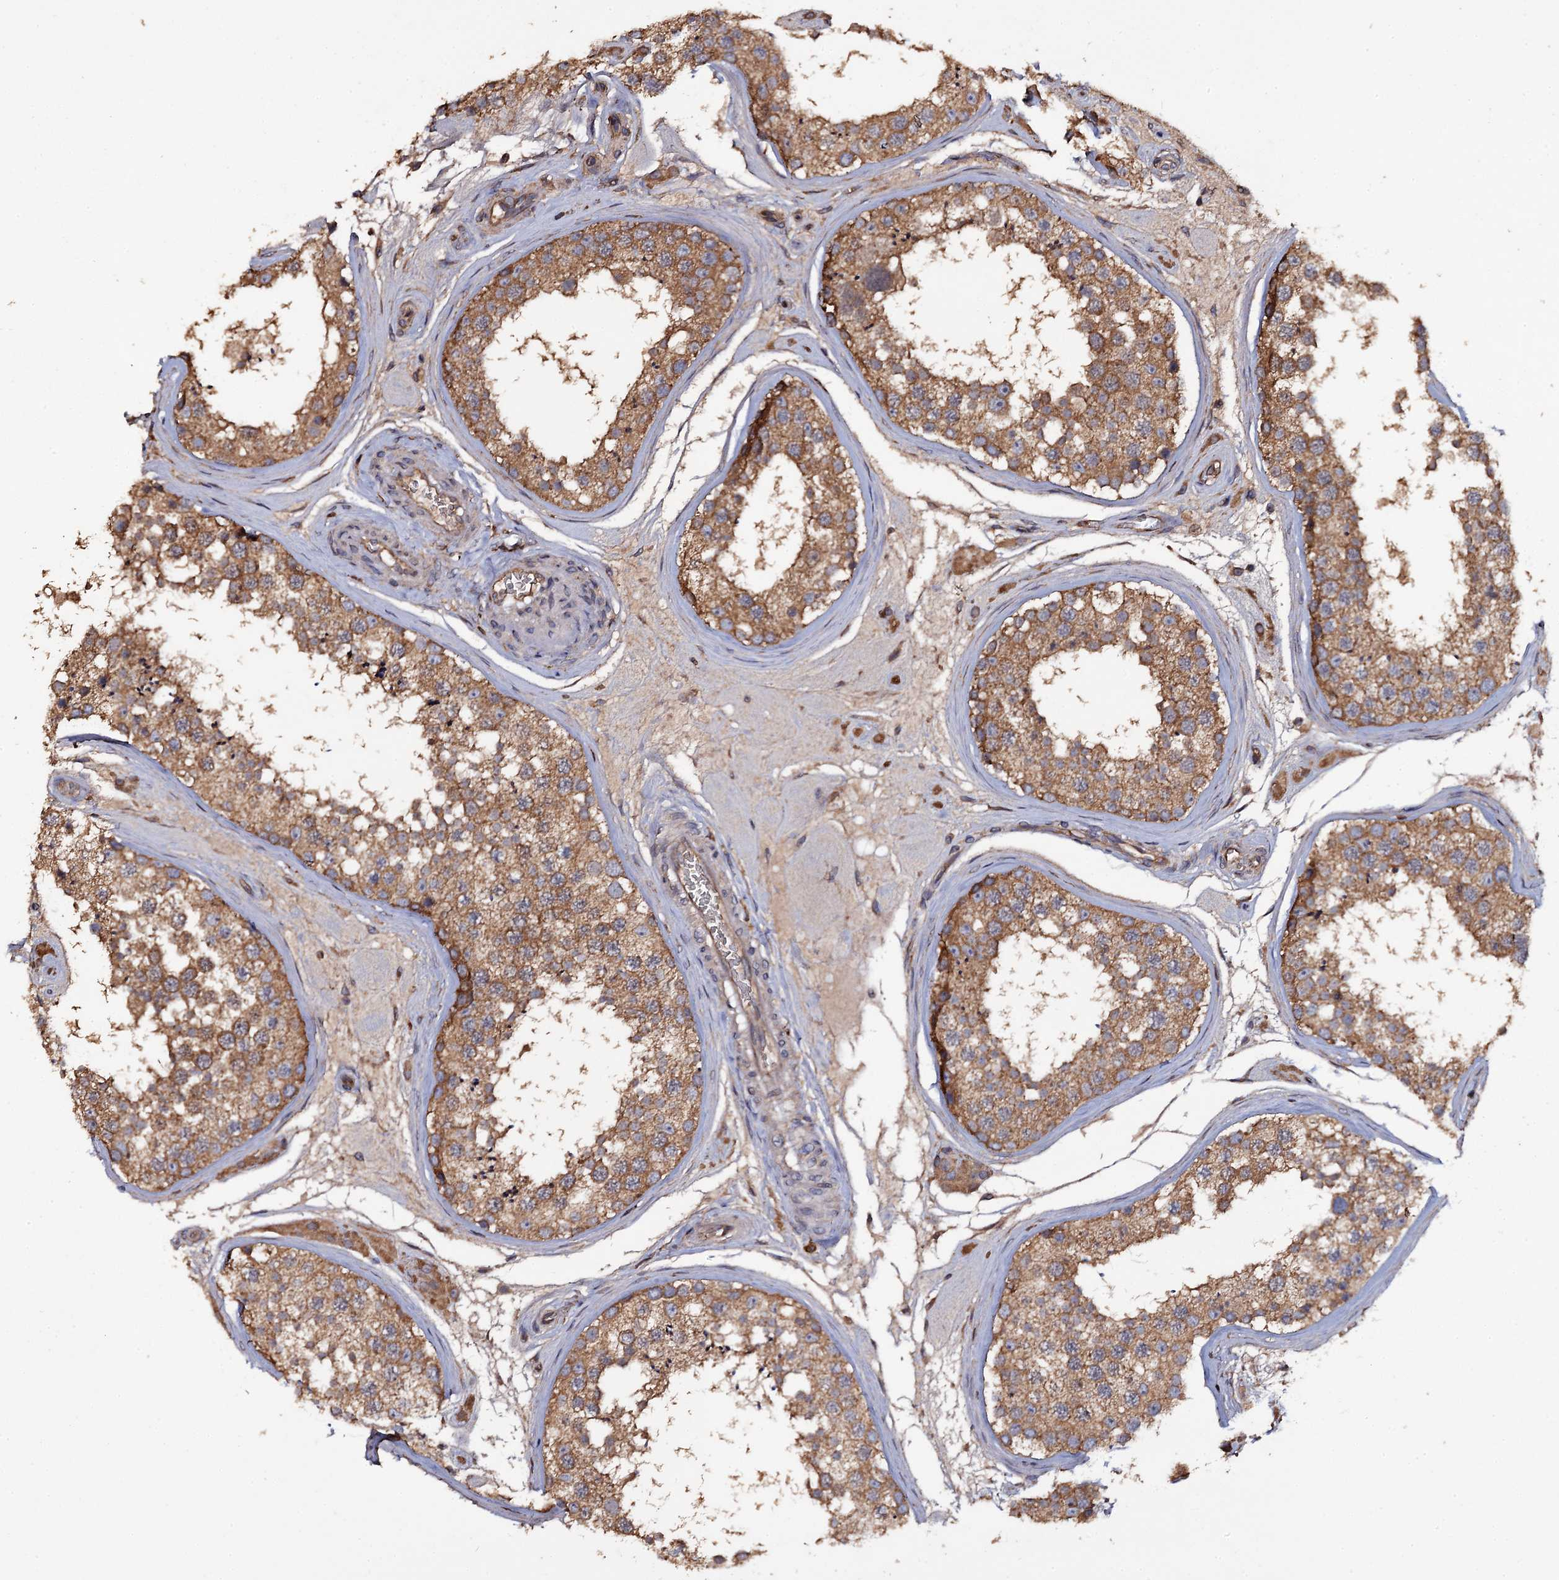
{"staining": {"intensity": "moderate", "quantity": ">75%", "location": "cytoplasmic/membranous"}, "tissue": "testis", "cell_type": "Cells in seminiferous ducts", "image_type": "normal", "snomed": [{"axis": "morphology", "description": "Normal tissue, NOS"}, {"axis": "topography", "description": "Testis"}], "caption": "Protein analysis of normal testis demonstrates moderate cytoplasmic/membranous positivity in approximately >75% of cells in seminiferous ducts. Using DAB (3,3'-diaminobenzidine) (brown) and hematoxylin (blue) stains, captured at high magnification using brightfield microscopy.", "gene": "TTC23", "patient": {"sex": "male", "age": 46}}